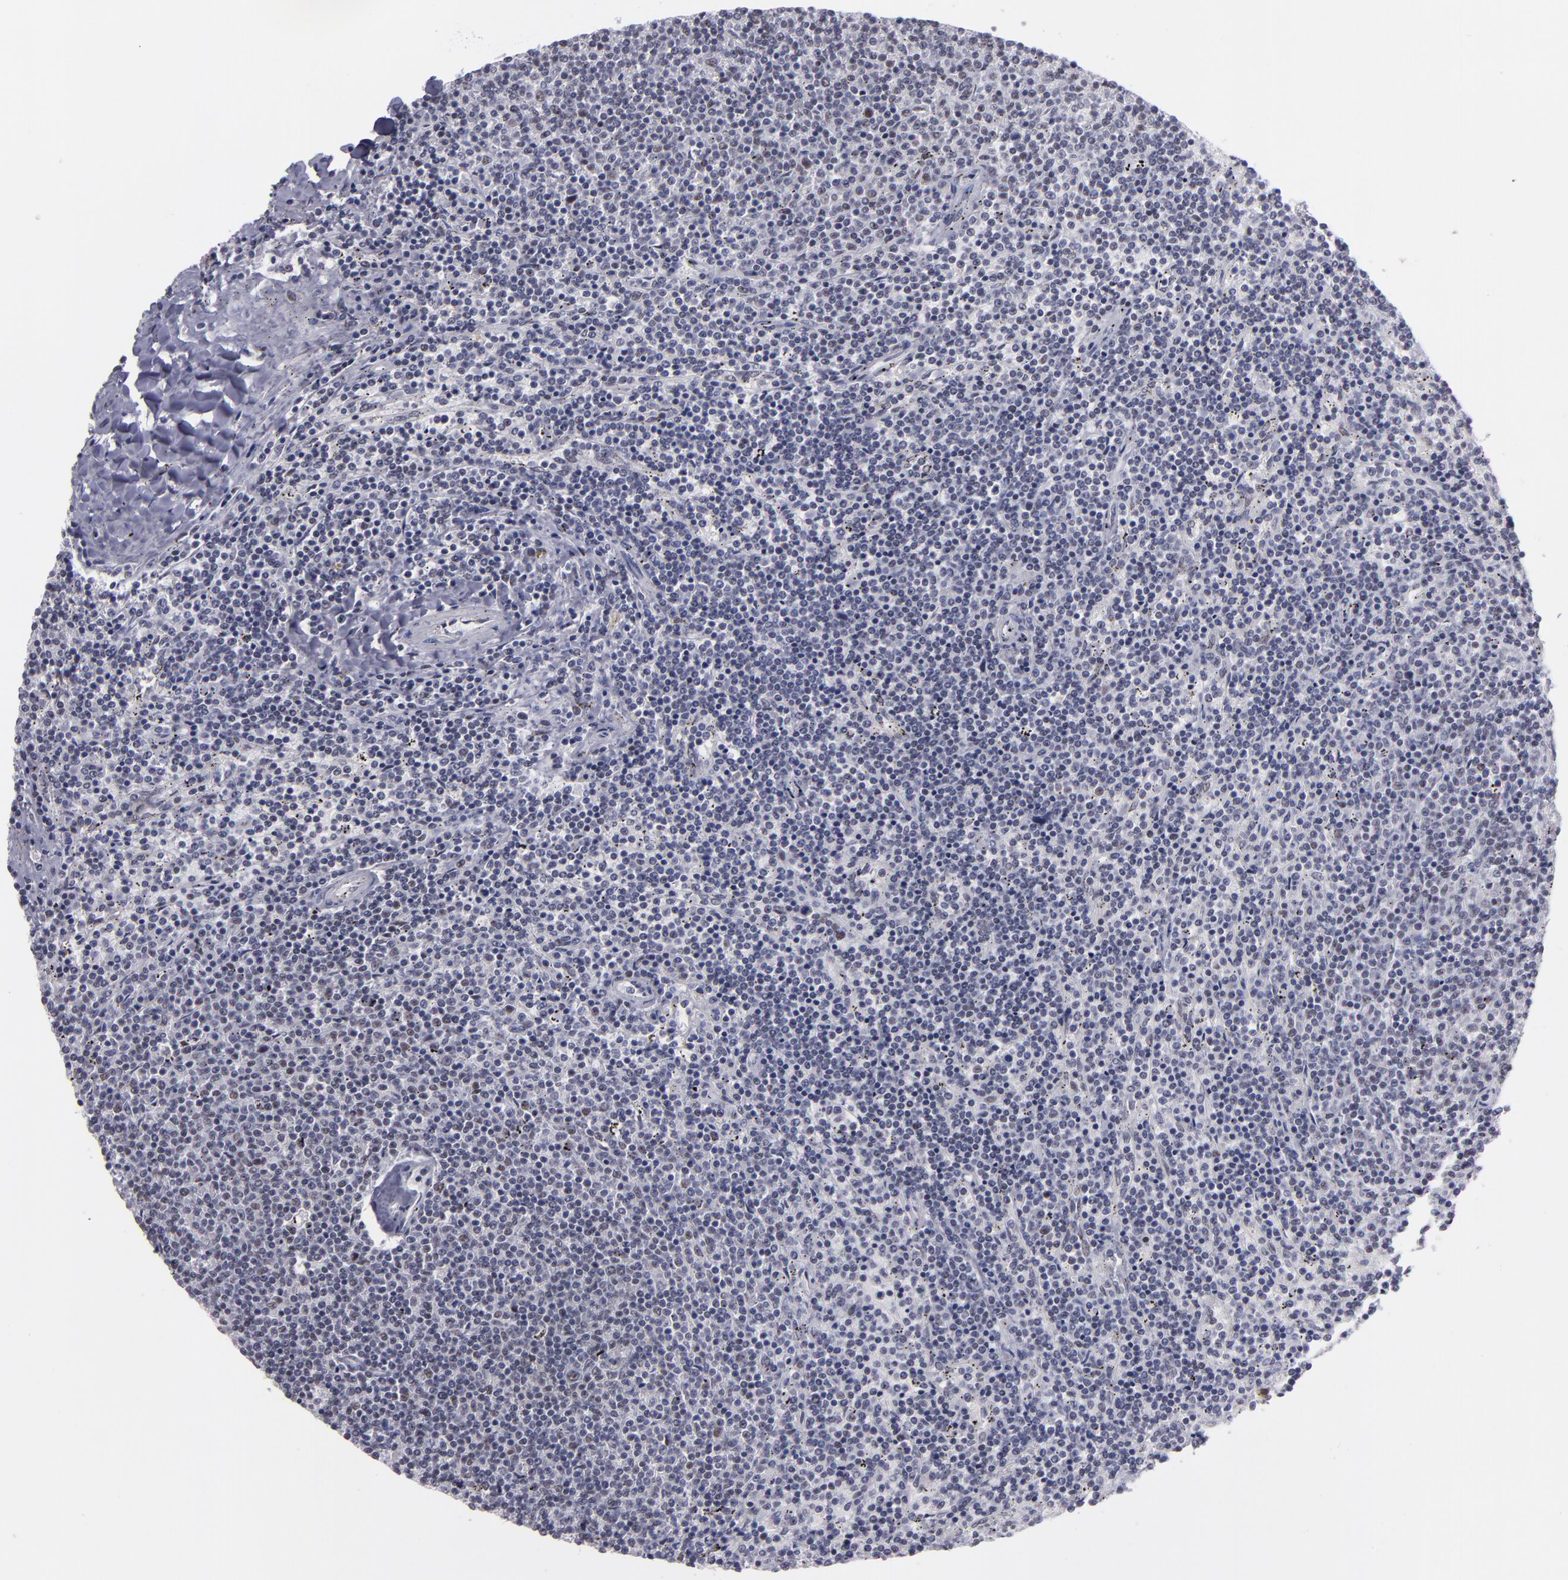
{"staining": {"intensity": "weak", "quantity": "<25%", "location": "nuclear"}, "tissue": "lymphoma", "cell_type": "Tumor cells", "image_type": "cancer", "snomed": [{"axis": "morphology", "description": "Malignant lymphoma, non-Hodgkin's type, Low grade"}, {"axis": "topography", "description": "Spleen"}], "caption": "IHC image of lymphoma stained for a protein (brown), which demonstrates no staining in tumor cells.", "gene": "OTUB2", "patient": {"sex": "female", "age": 50}}